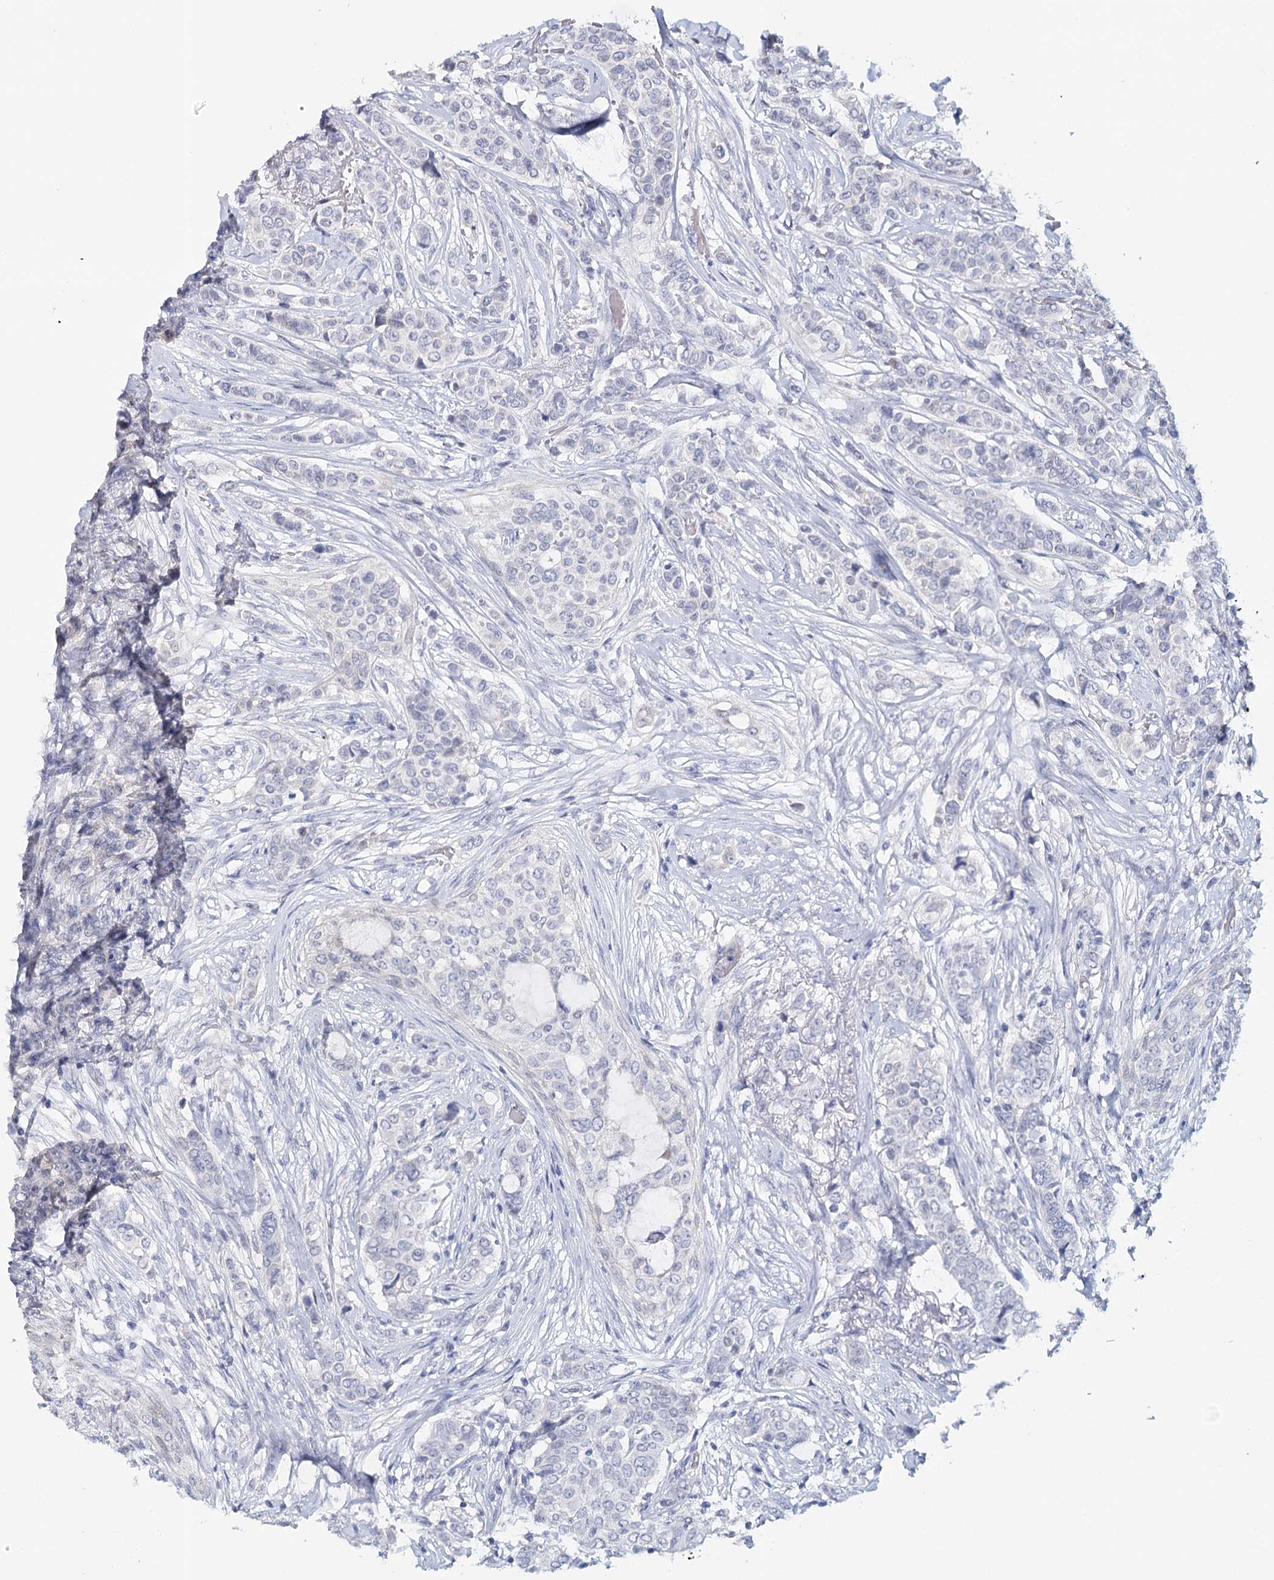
{"staining": {"intensity": "negative", "quantity": "none", "location": "none"}, "tissue": "breast cancer", "cell_type": "Tumor cells", "image_type": "cancer", "snomed": [{"axis": "morphology", "description": "Lobular carcinoma"}, {"axis": "topography", "description": "Breast"}], "caption": "A histopathology image of breast lobular carcinoma stained for a protein demonstrates no brown staining in tumor cells.", "gene": "HSPA4L", "patient": {"sex": "female", "age": 51}}